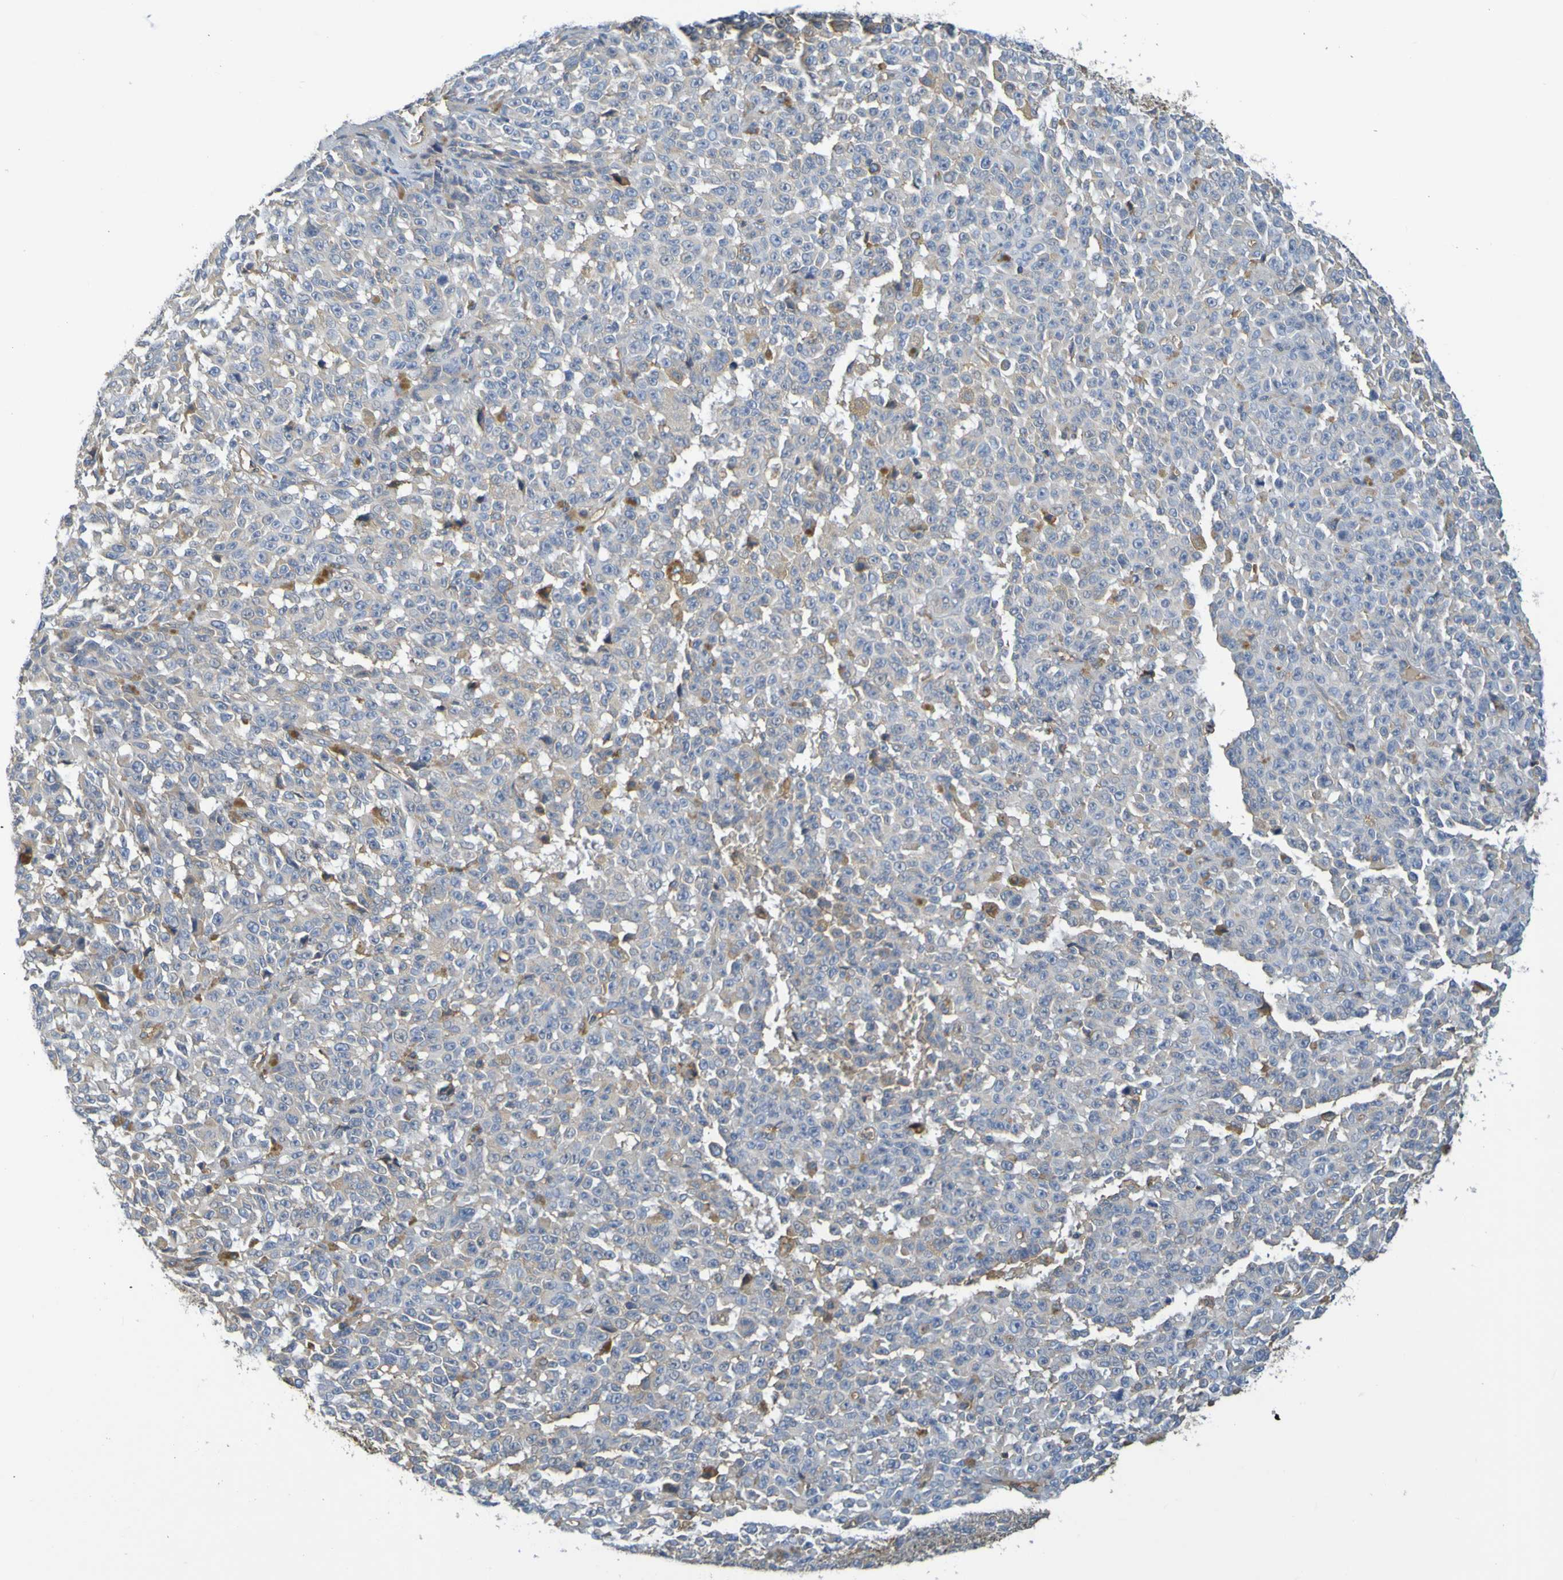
{"staining": {"intensity": "negative", "quantity": "none", "location": "none"}, "tissue": "melanoma", "cell_type": "Tumor cells", "image_type": "cancer", "snomed": [{"axis": "morphology", "description": "Malignant melanoma, NOS"}, {"axis": "topography", "description": "Skin"}], "caption": "This is an IHC micrograph of melanoma. There is no expression in tumor cells.", "gene": "C1QA", "patient": {"sex": "female", "age": 82}}